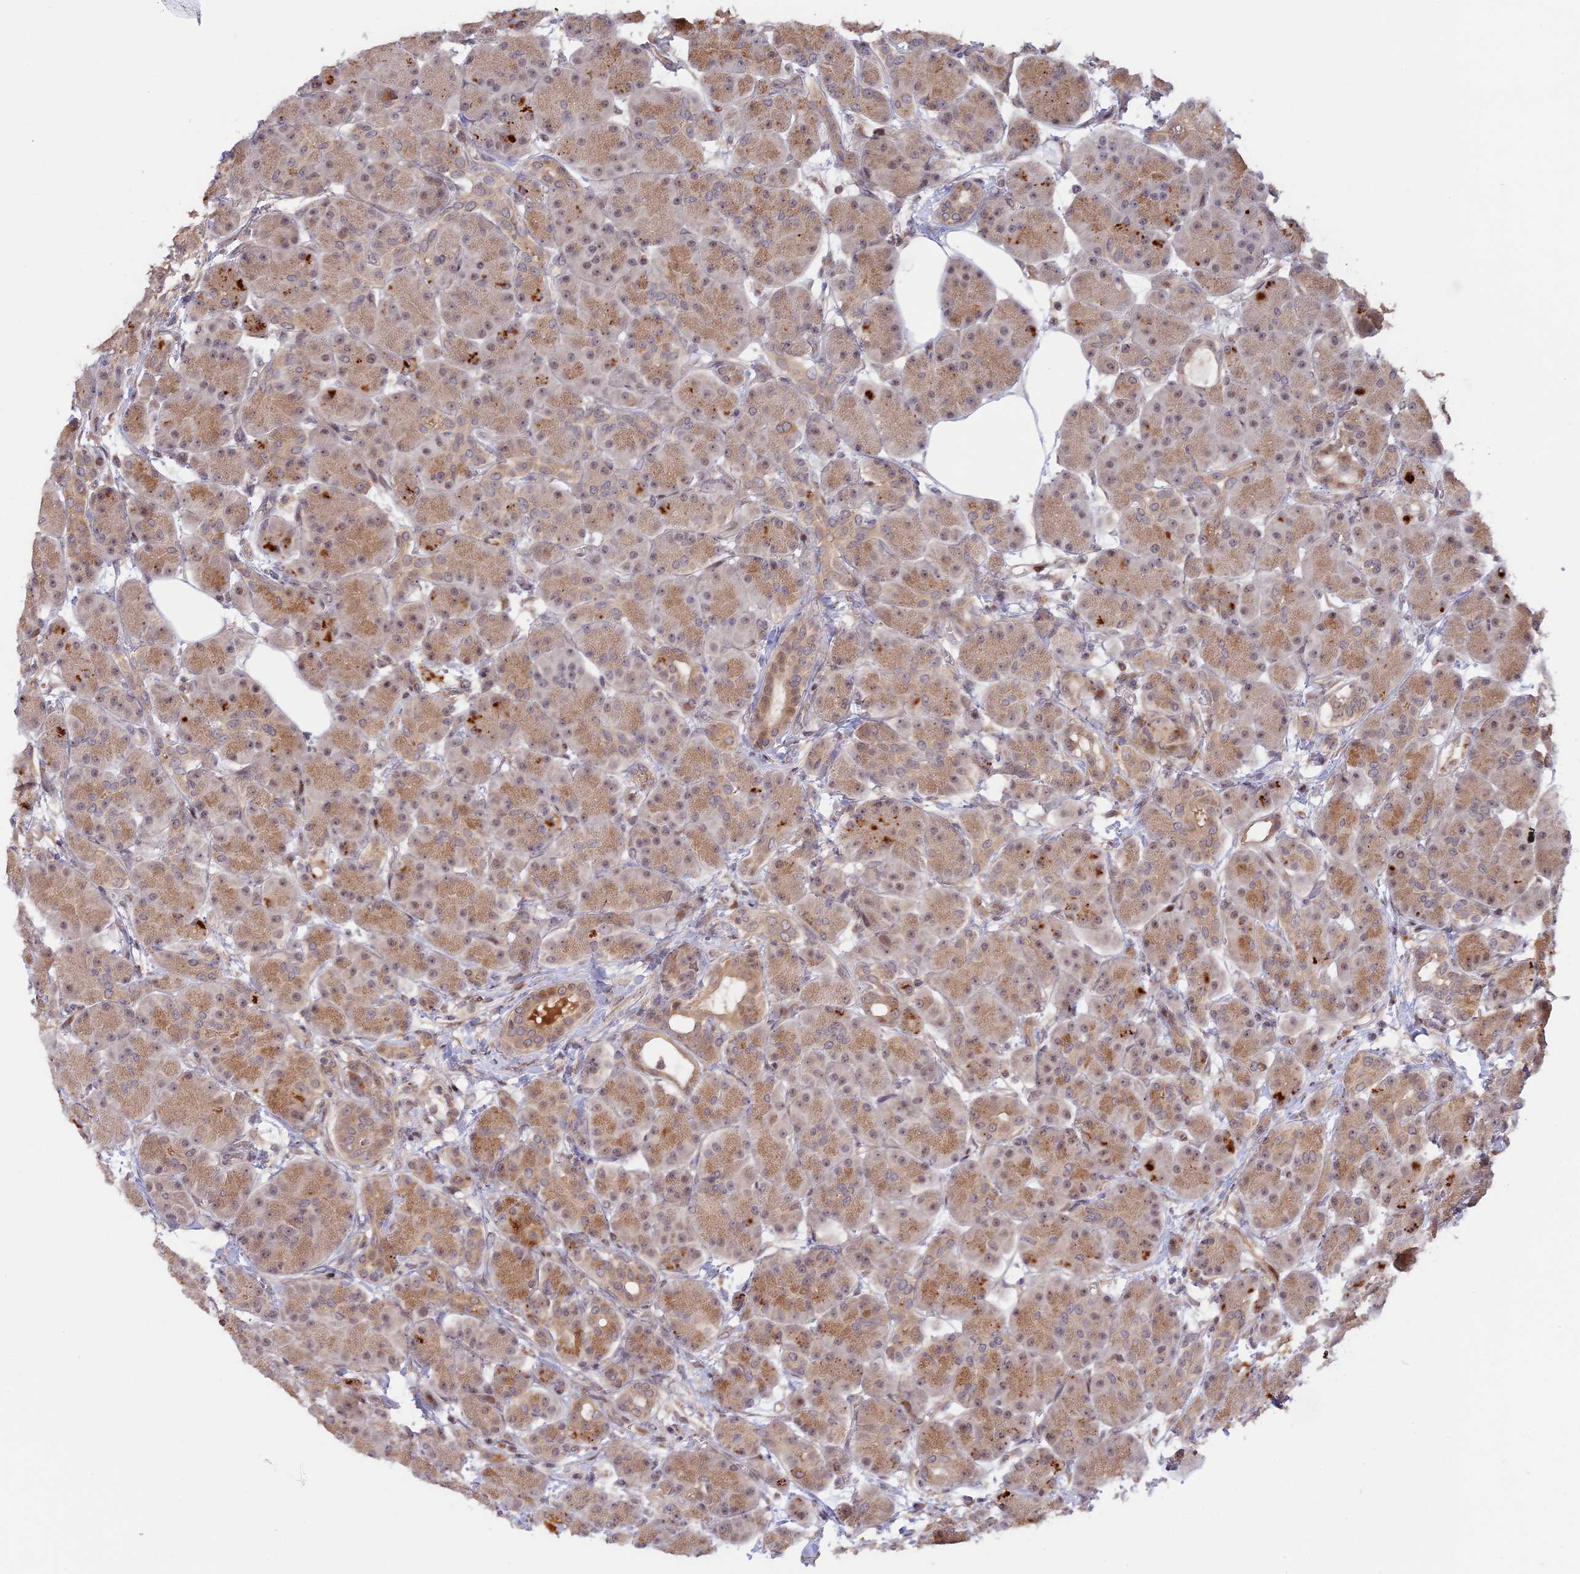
{"staining": {"intensity": "moderate", "quantity": ">75%", "location": "cytoplasmic/membranous,nuclear"}, "tissue": "pancreas", "cell_type": "Exocrine glandular cells", "image_type": "normal", "snomed": [{"axis": "morphology", "description": "Normal tissue, NOS"}, {"axis": "topography", "description": "Pancreas"}], "caption": "Pancreas stained with DAB immunohistochemistry shows medium levels of moderate cytoplasmic/membranous,nuclear staining in about >75% of exocrine glandular cells.", "gene": "GSKIP", "patient": {"sex": "male", "age": 63}}